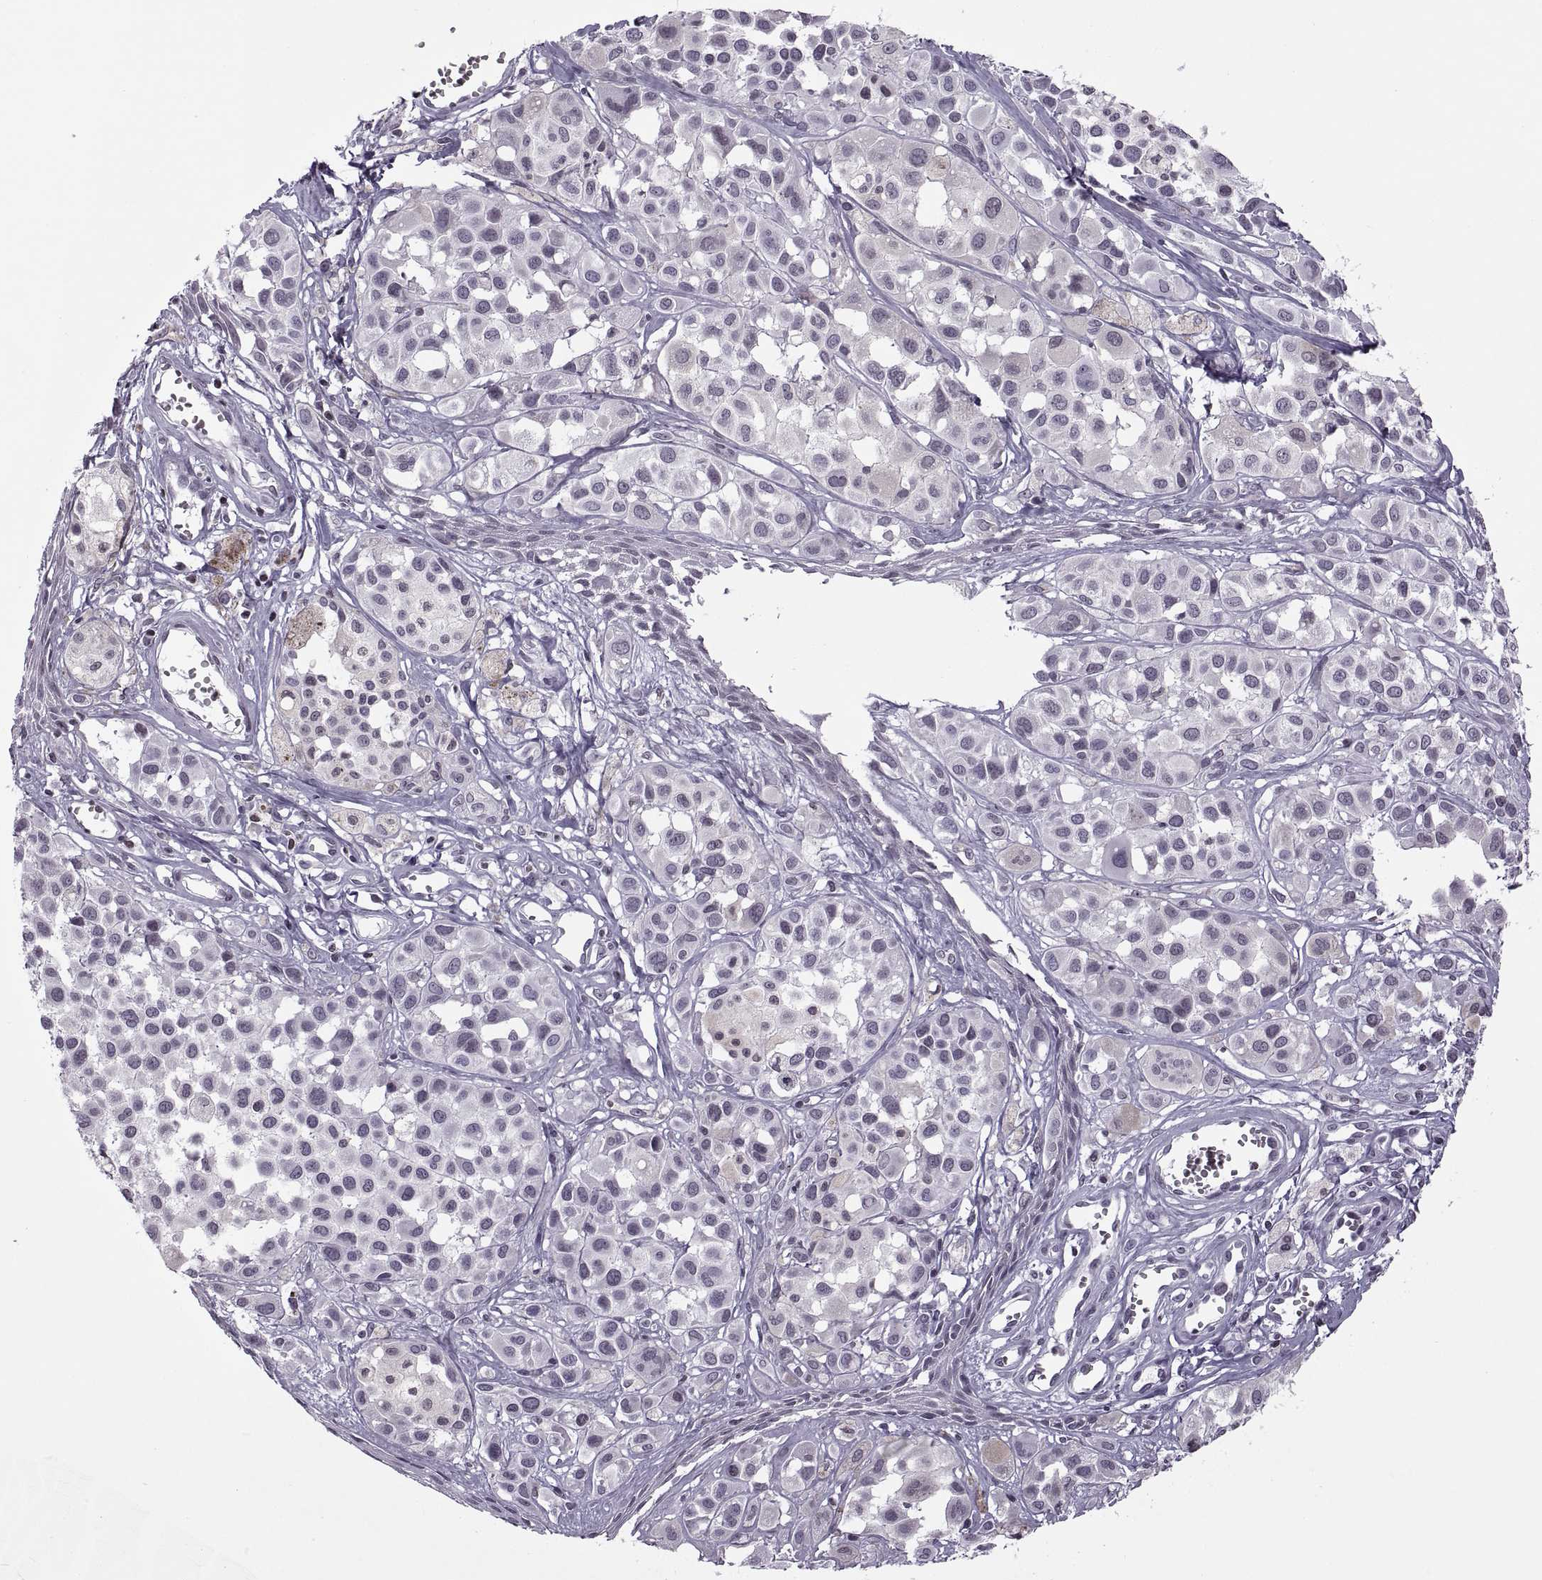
{"staining": {"intensity": "negative", "quantity": "none", "location": "none"}, "tissue": "melanoma", "cell_type": "Tumor cells", "image_type": "cancer", "snomed": [{"axis": "morphology", "description": "Malignant melanoma, NOS"}, {"axis": "topography", "description": "Skin"}], "caption": "There is no significant staining in tumor cells of melanoma.", "gene": "H1-8", "patient": {"sex": "male", "age": 77}}